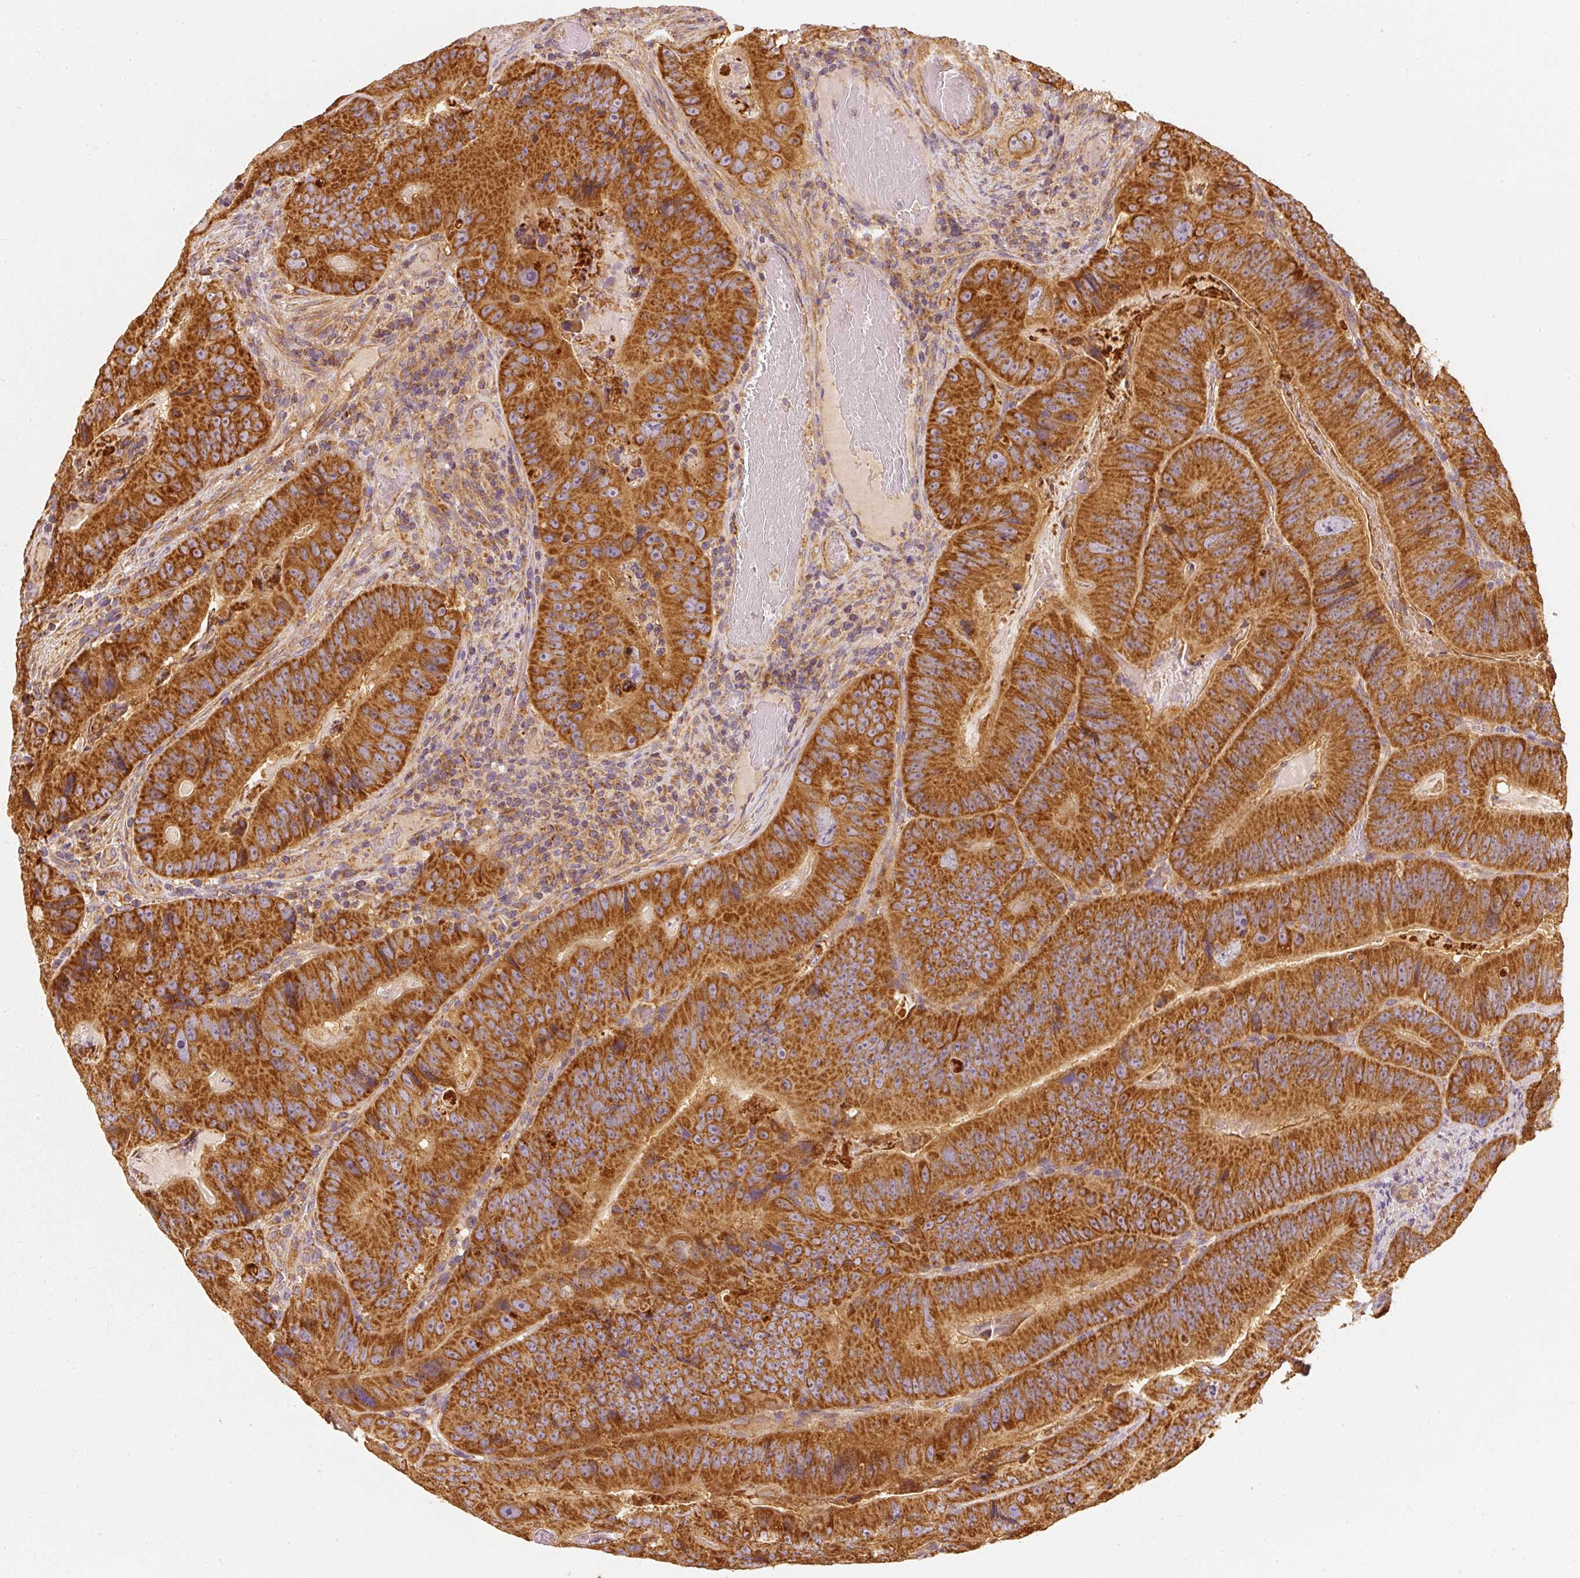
{"staining": {"intensity": "strong", "quantity": ">75%", "location": "cytoplasmic/membranous"}, "tissue": "colorectal cancer", "cell_type": "Tumor cells", "image_type": "cancer", "snomed": [{"axis": "morphology", "description": "Adenocarcinoma, NOS"}, {"axis": "topography", "description": "Colon"}], "caption": "Approximately >75% of tumor cells in human adenocarcinoma (colorectal) show strong cytoplasmic/membranous protein staining as visualized by brown immunohistochemical staining.", "gene": "TOMM40", "patient": {"sex": "female", "age": 86}}